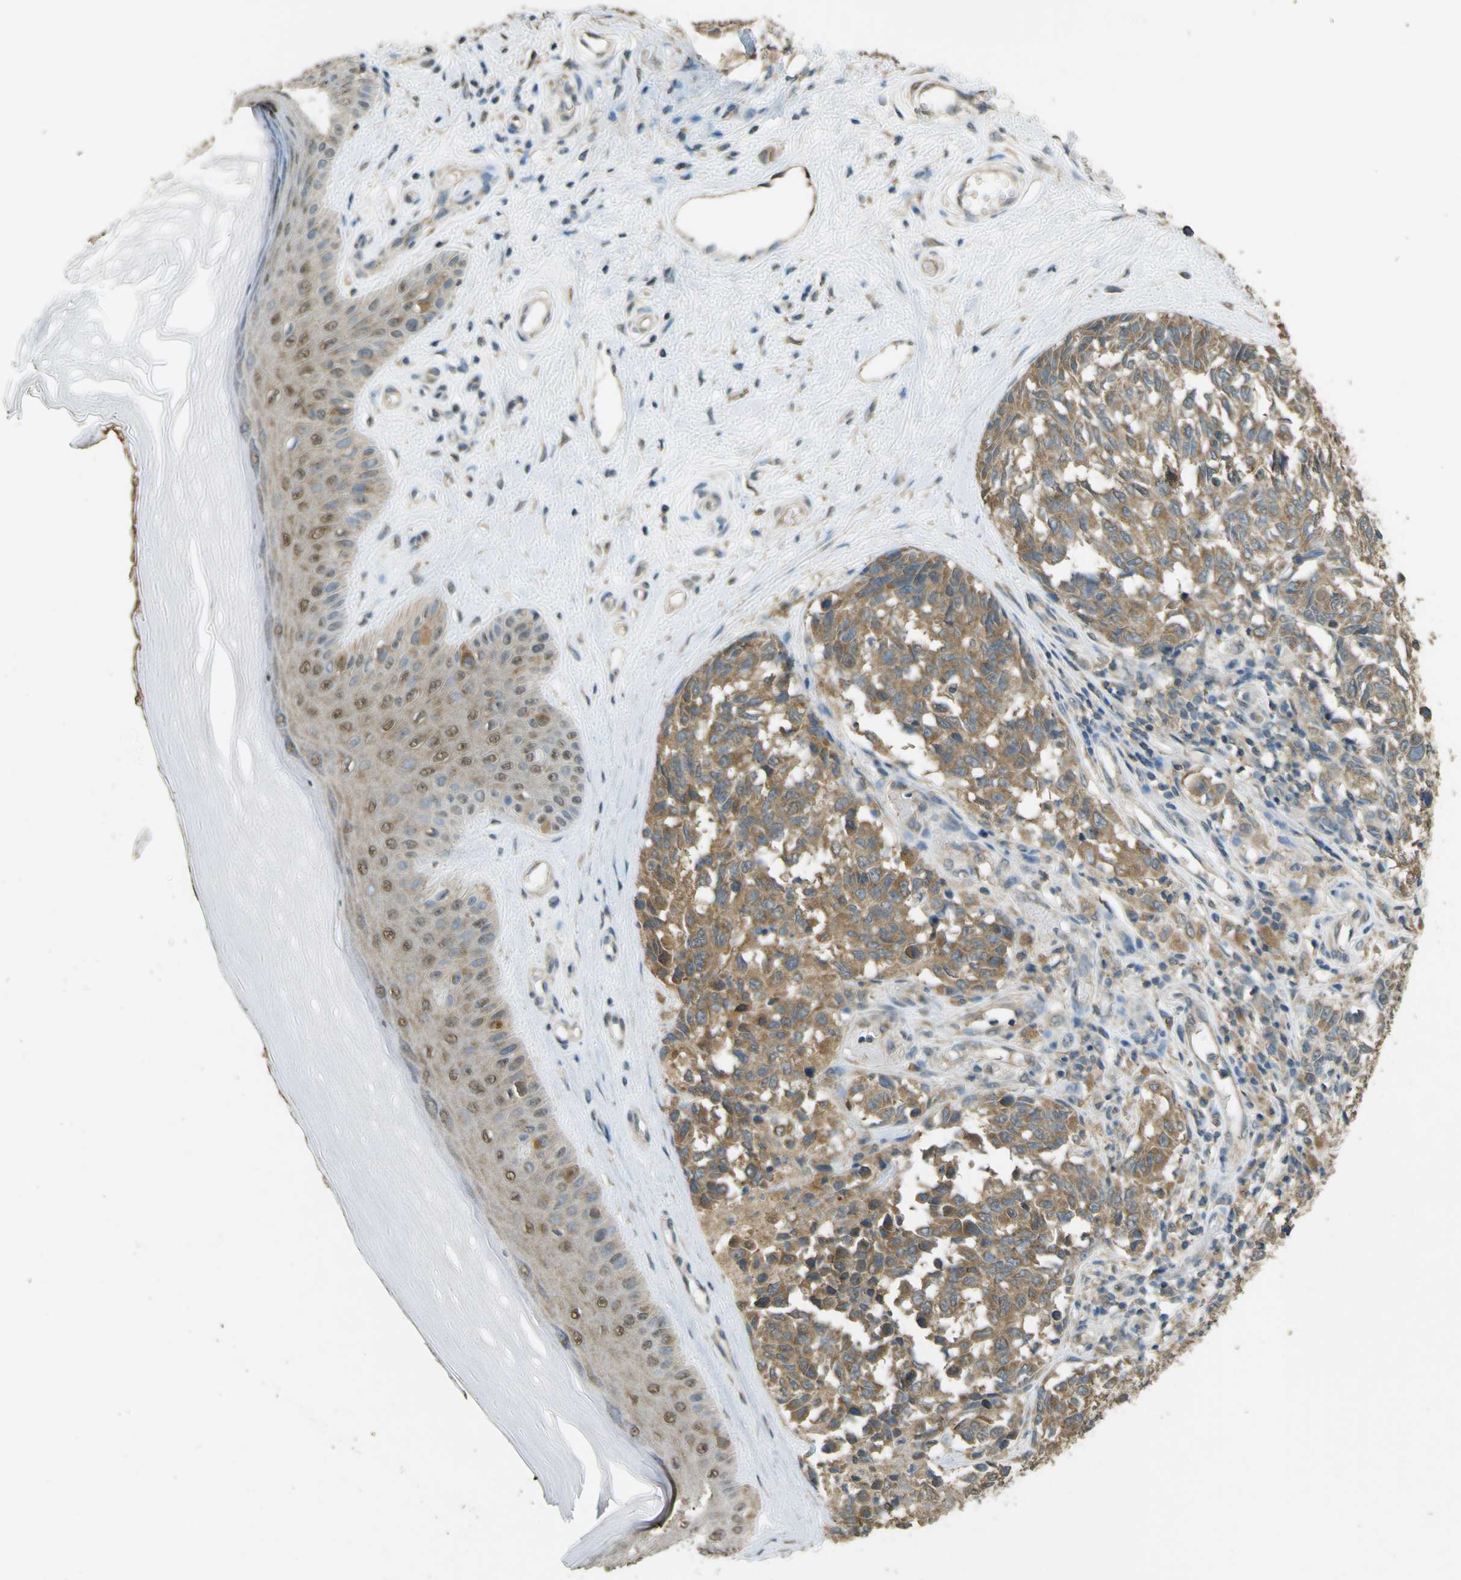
{"staining": {"intensity": "moderate", "quantity": ">75%", "location": "cytoplasmic/membranous"}, "tissue": "melanoma", "cell_type": "Tumor cells", "image_type": "cancer", "snomed": [{"axis": "morphology", "description": "Malignant melanoma, NOS"}, {"axis": "topography", "description": "Skin"}], "caption": "This is a histology image of immunohistochemistry (IHC) staining of malignant melanoma, which shows moderate expression in the cytoplasmic/membranous of tumor cells.", "gene": "GOLGA1", "patient": {"sex": "female", "age": 64}}